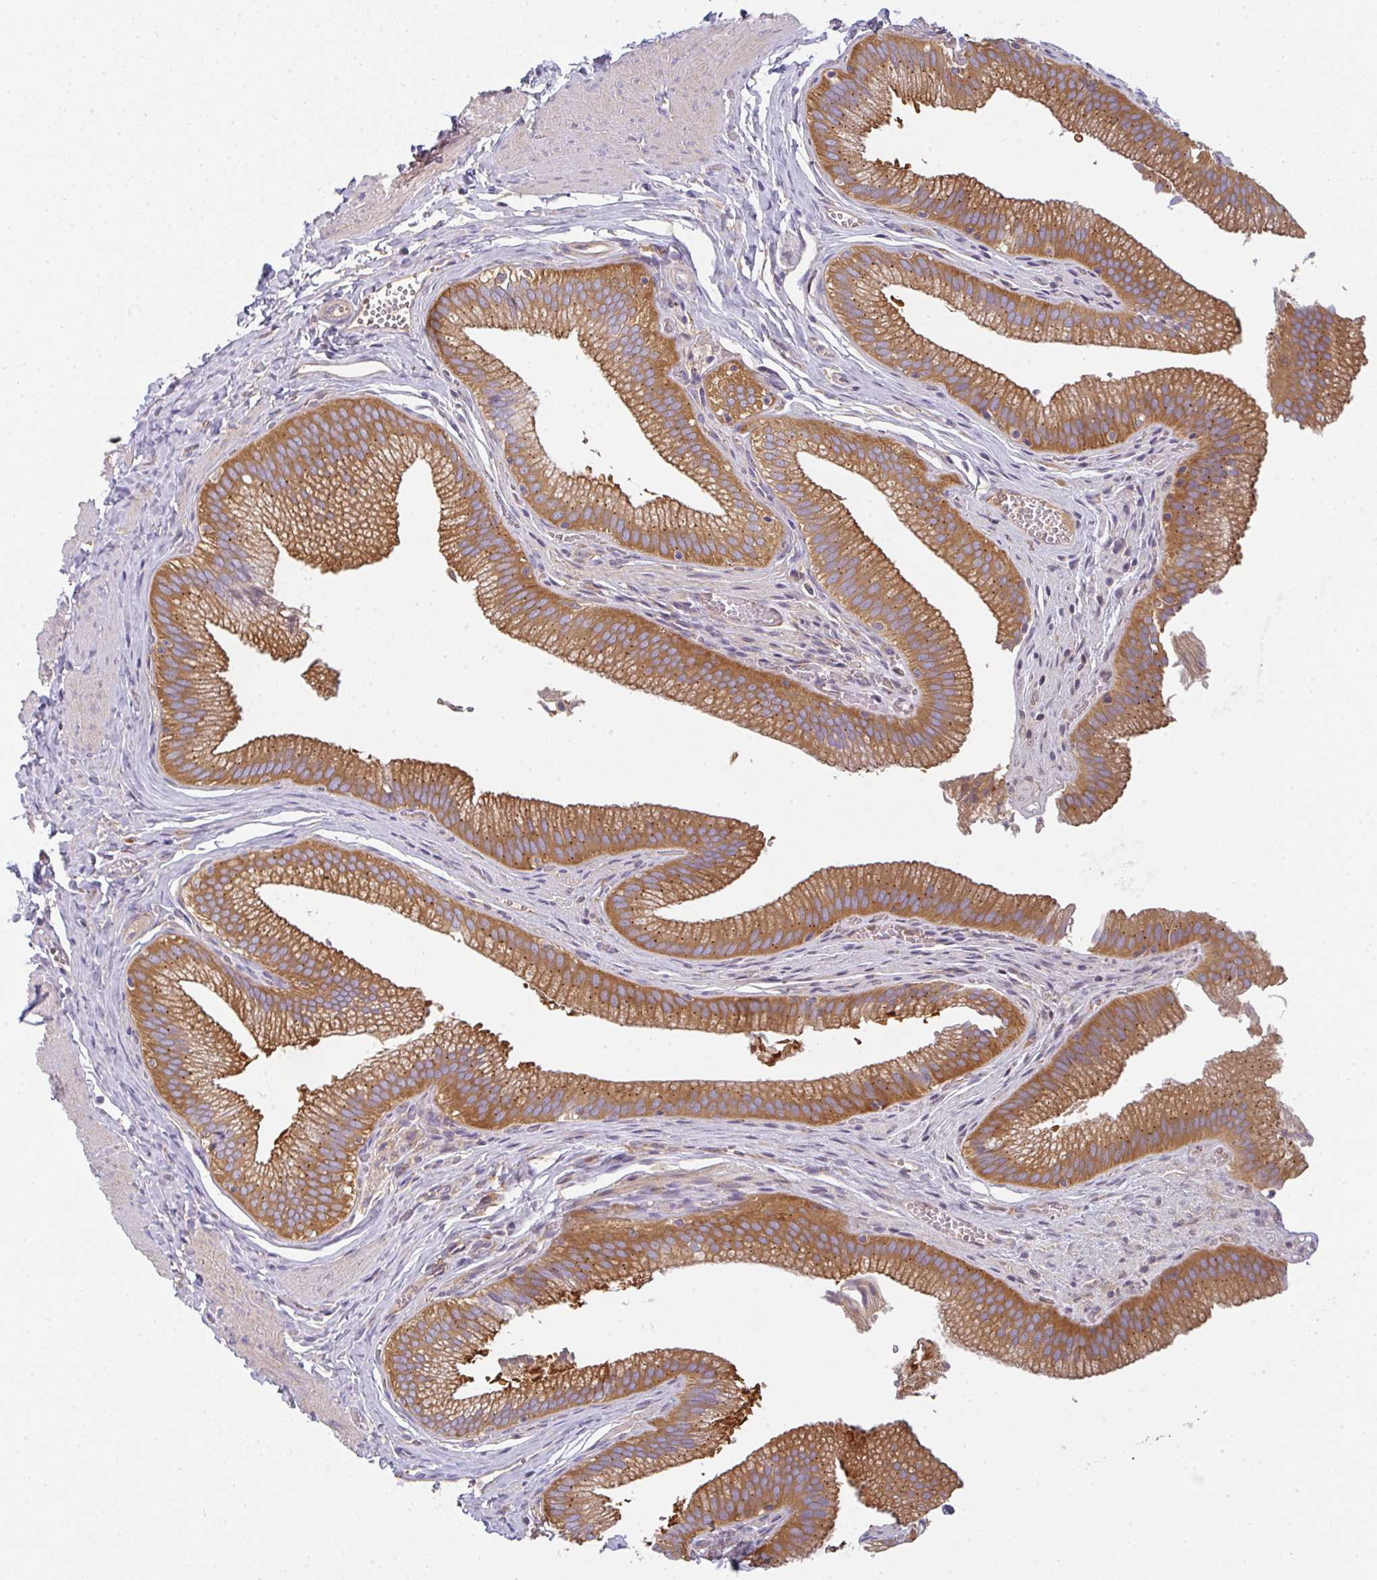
{"staining": {"intensity": "moderate", "quantity": ">75%", "location": "cytoplasmic/membranous"}, "tissue": "gallbladder", "cell_type": "Glandular cells", "image_type": "normal", "snomed": [{"axis": "morphology", "description": "Normal tissue, NOS"}, {"axis": "topography", "description": "Gallbladder"}, {"axis": "topography", "description": "Peripheral nerve tissue"}], "caption": "Protein expression by immunohistochemistry displays moderate cytoplasmic/membranous expression in about >75% of glandular cells in unremarkable gallbladder.", "gene": "SNX5", "patient": {"sex": "male", "age": 17}}